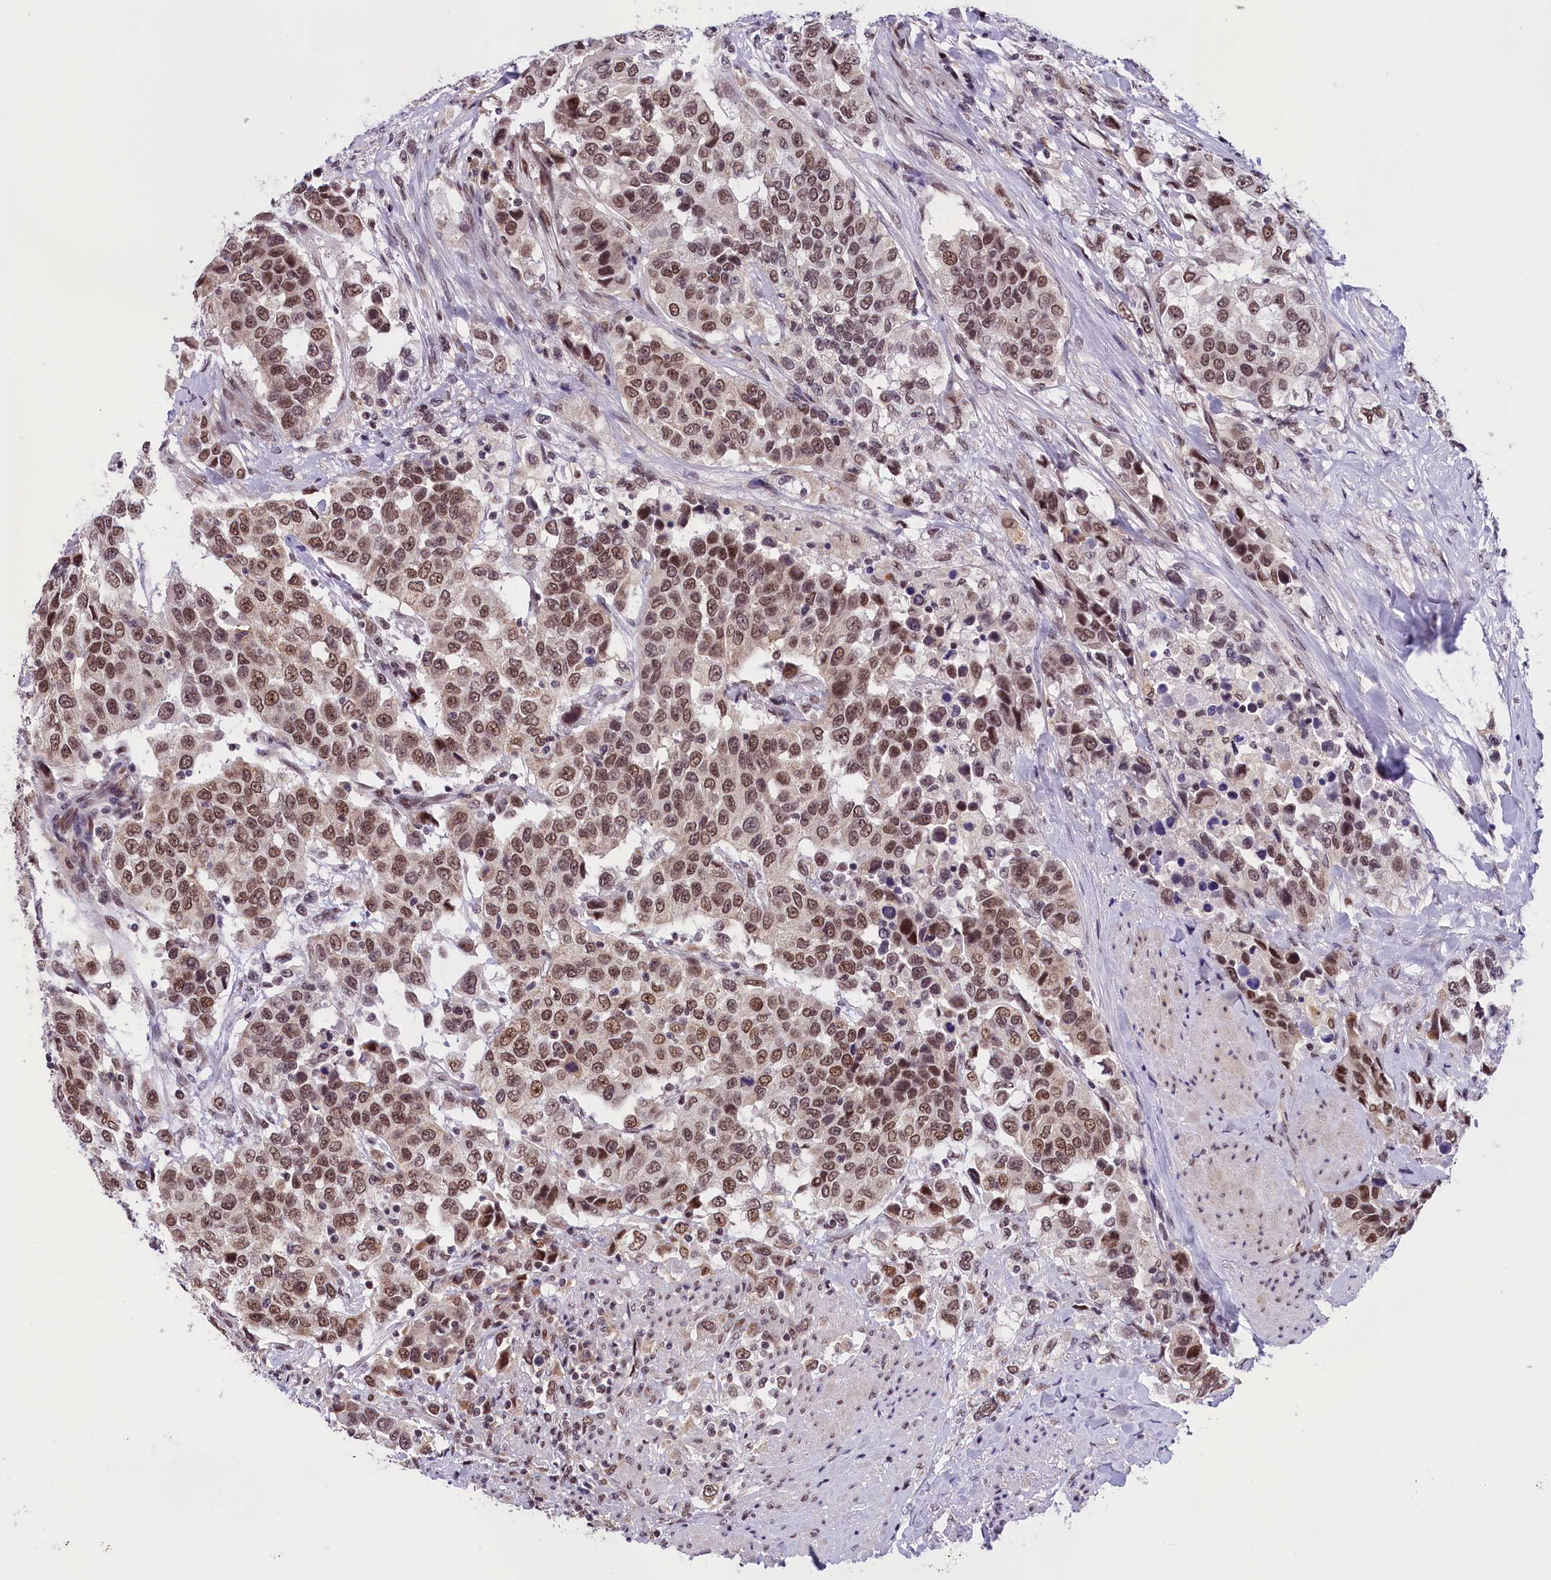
{"staining": {"intensity": "moderate", "quantity": ">75%", "location": "nuclear"}, "tissue": "urothelial cancer", "cell_type": "Tumor cells", "image_type": "cancer", "snomed": [{"axis": "morphology", "description": "Urothelial carcinoma, High grade"}, {"axis": "topography", "description": "Urinary bladder"}], "caption": "Brown immunohistochemical staining in urothelial carcinoma (high-grade) shows moderate nuclear positivity in approximately >75% of tumor cells.", "gene": "CDYL2", "patient": {"sex": "female", "age": 80}}